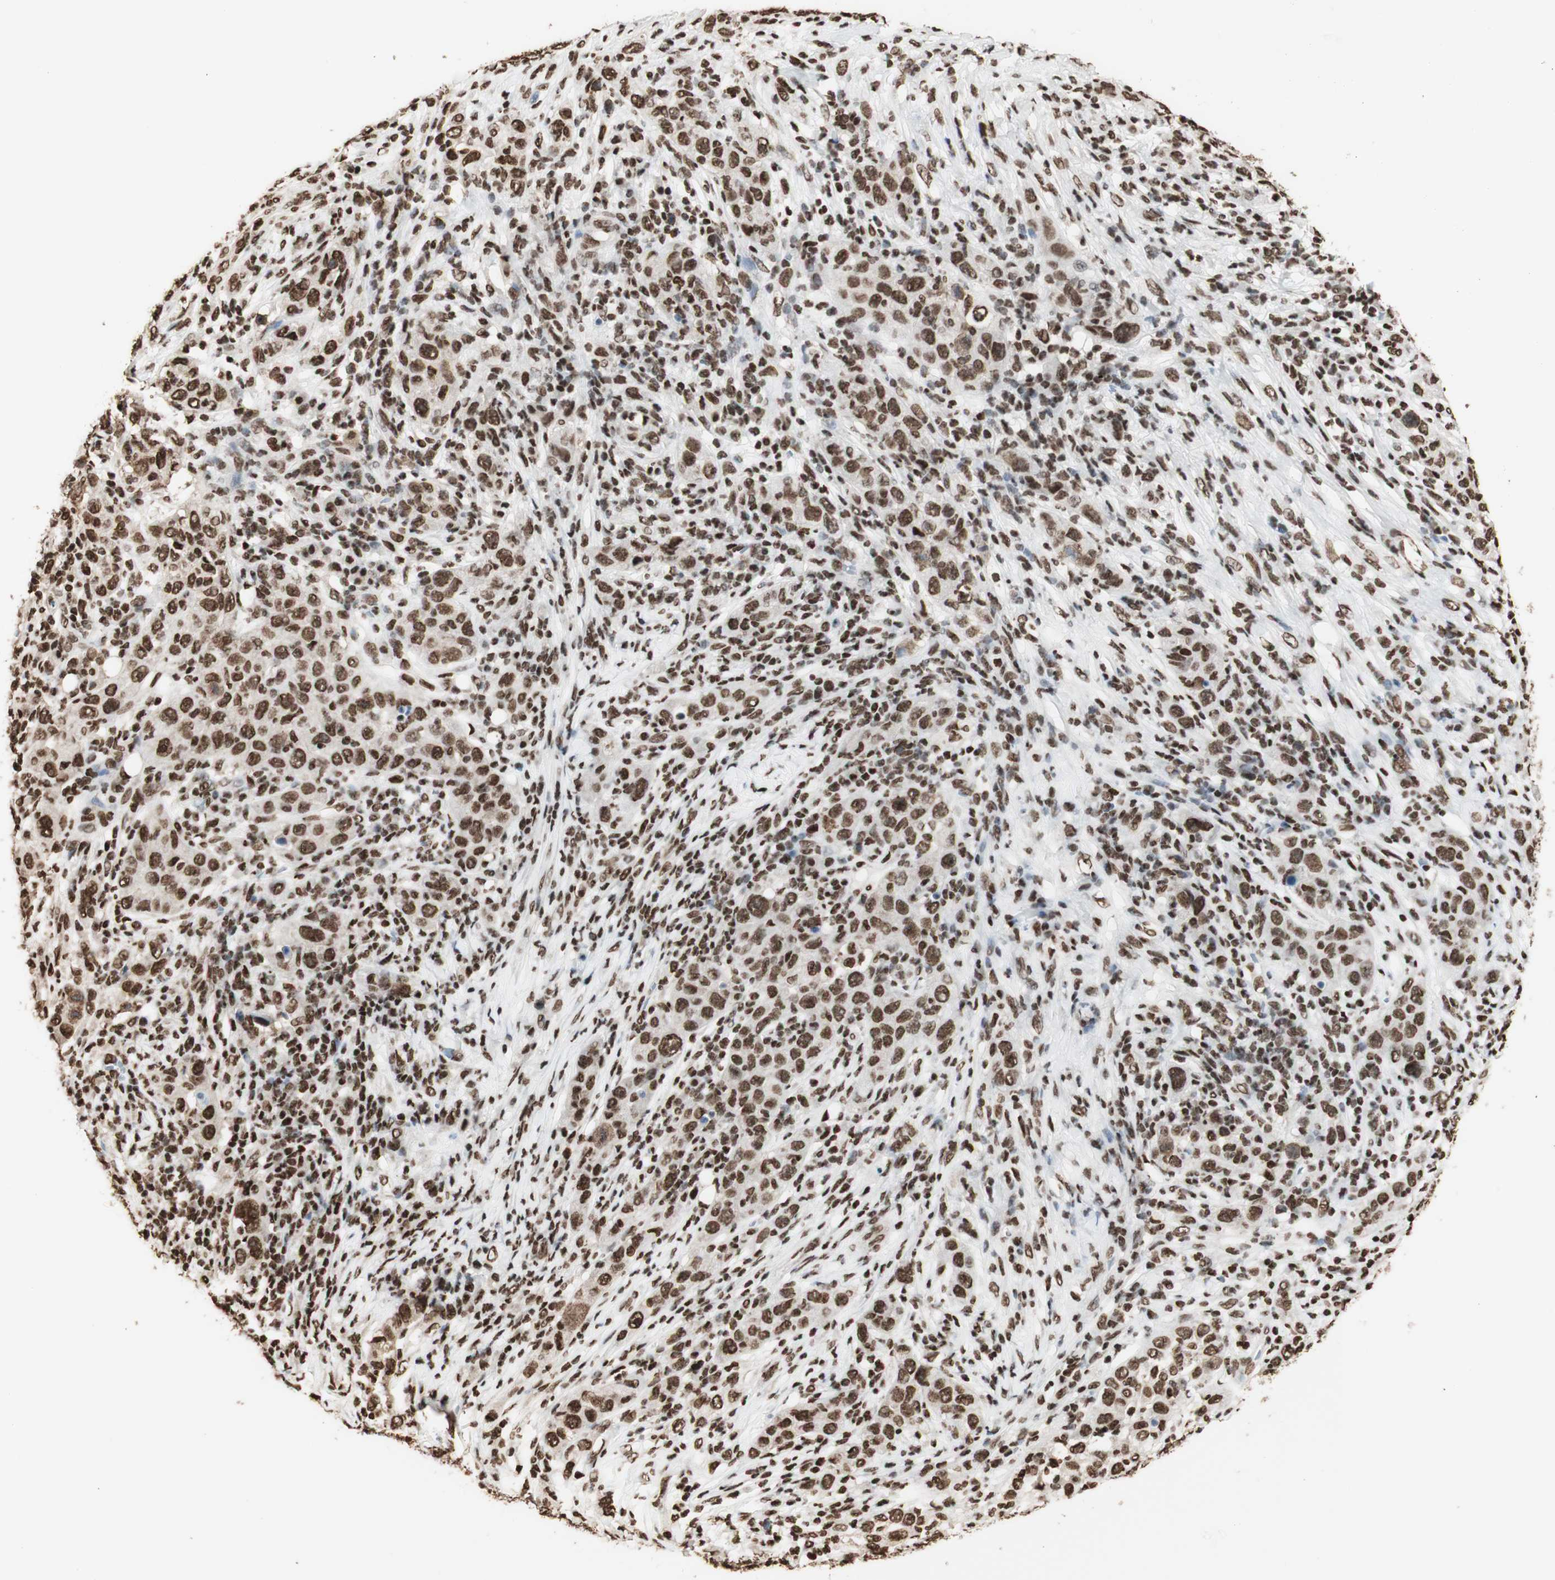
{"staining": {"intensity": "strong", "quantity": ">75%", "location": "nuclear"}, "tissue": "skin cancer", "cell_type": "Tumor cells", "image_type": "cancer", "snomed": [{"axis": "morphology", "description": "Squamous cell carcinoma, NOS"}, {"axis": "topography", "description": "Skin"}], "caption": "IHC (DAB) staining of skin cancer (squamous cell carcinoma) reveals strong nuclear protein staining in about >75% of tumor cells.", "gene": "HNRNPA2B1", "patient": {"sex": "female", "age": 88}}